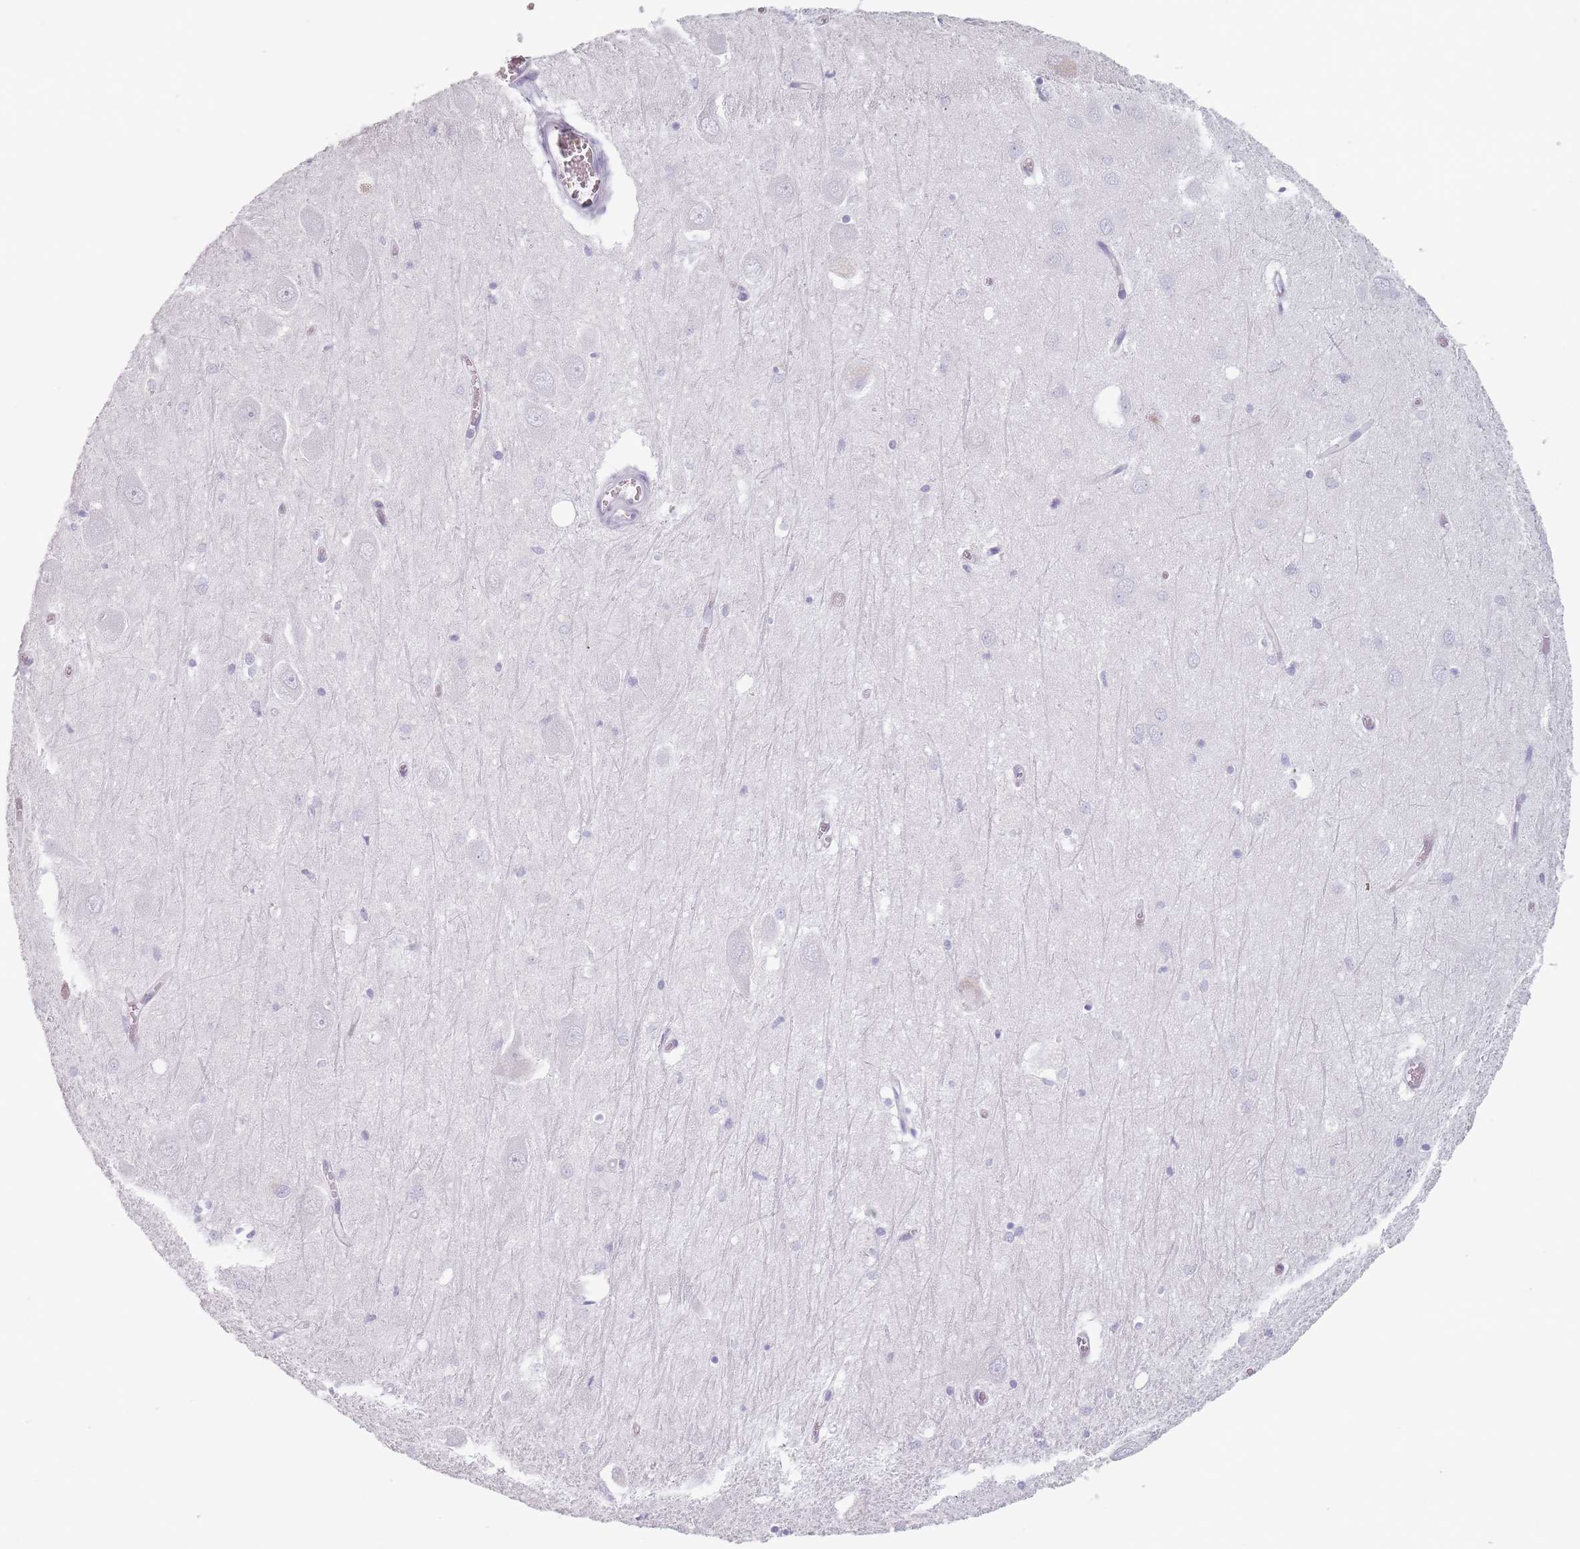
{"staining": {"intensity": "negative", "quantity": "none", "location": "none"}, "tissue": "hippocampus", "cell_type": "Glial cells", "image_type": "normal", "snomed": [{"axis": "morphology", "description": "Normal tissue, NOS"}, {"axis": "topography", "description": "Hippocampus"}], "caption": "An IHC micrograph of normal hippocampus is shown. There is no staining in glial cells of hippocampus.", "gene": "ZNF584", "patient": {"sex": "male", "age": 70}}